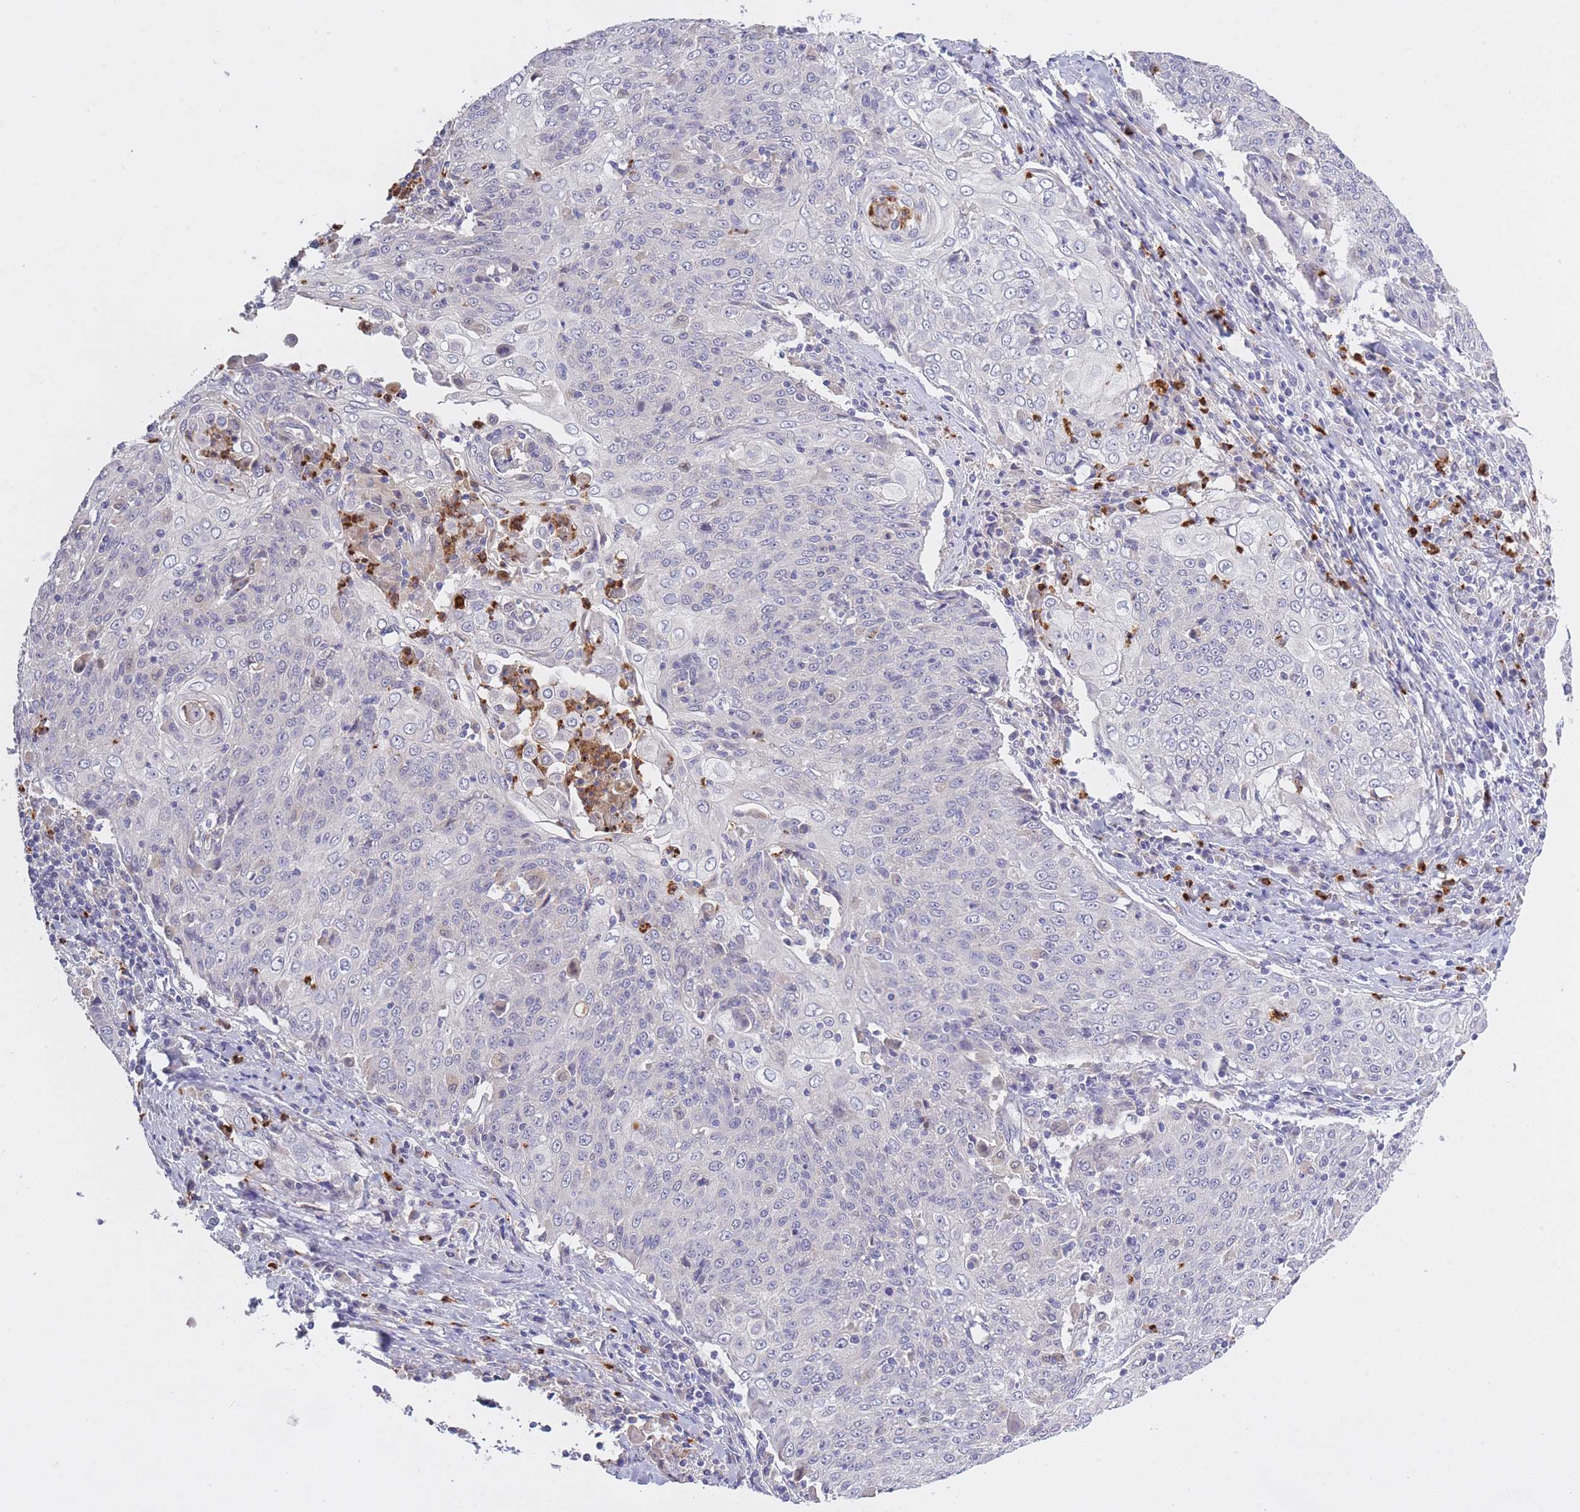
{"staining": {"intensity": "negative", "quantity": "none", "location": "none"}, "tissue": "cervical cancer", "cell_type": "Tumor cells", "image_type": "cancer", "snomed": [{"axis": "morphology", "description": "Squamous cell carcinoma, NOS"}, {"axis": "topography", "description": "Cervix"}], "caption": "Tumor cells are negative for brown protein staining in cervical cancer (squamous cell carcinoma).", "gene": "CENPM", "patient": {"sex": "female", "age": 48}}